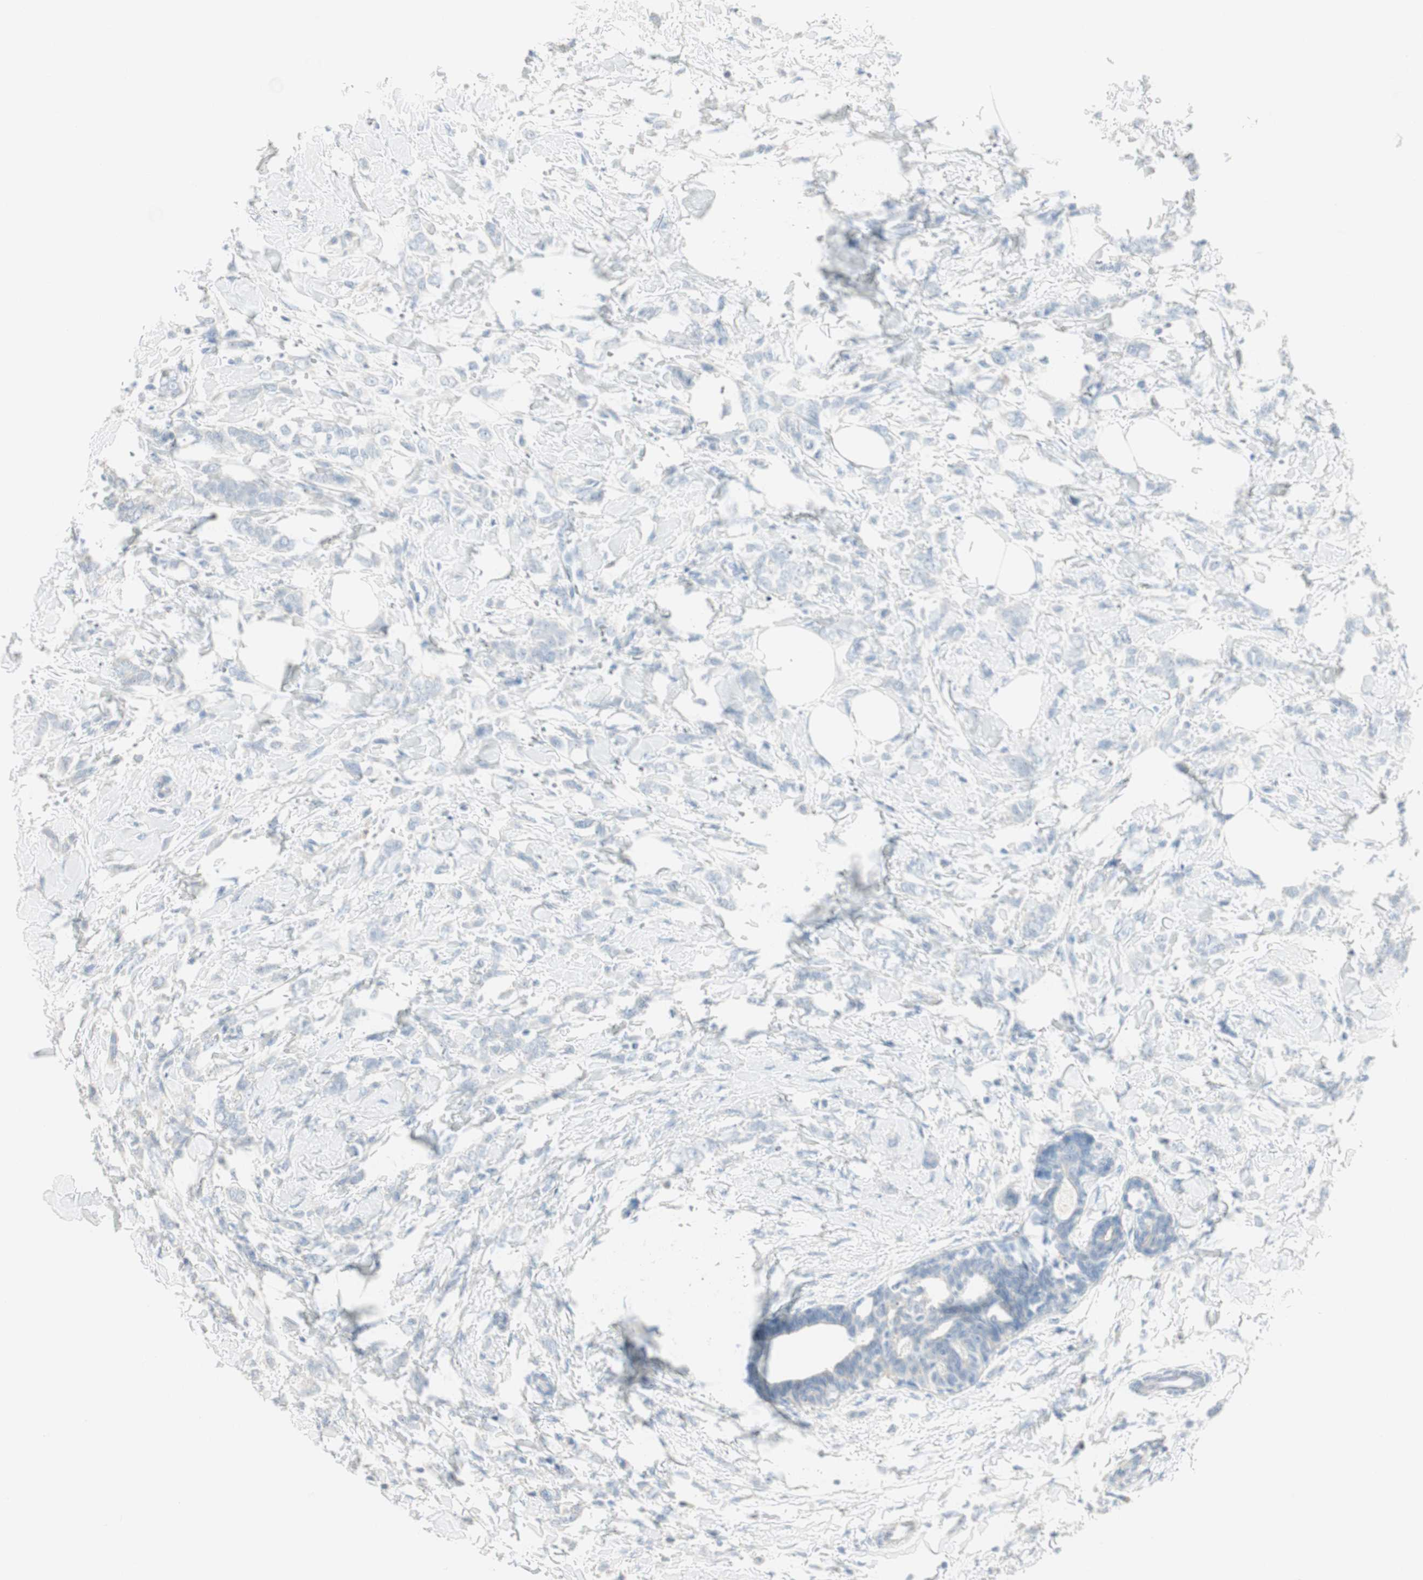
{"staining": {"intensity": "negative", "quantity": "none", "location": "none"}, "tissue": "breast cancer", "cell_type": "Tumor cells", "image_type": "cancer", "snomed": [{"axis": "morphology", "description": "Lobular carcinoma, in situ"}, {"axis": "morphology", "description": "Lobular carcinoma"}, {"axis": "topography", "description": "Breast"}], "caption": "Immunohistochemistry histopathology image of neoplastic tissue: human breast cancer (lobular carcinoma) stained with DAB demonstrates no significant protein staining in tumor cells. (Brightfield microscopy of DAB IHC at high magnification).", "gene": "SPINK4", "patient": {"sex": "female", "age": 41}}